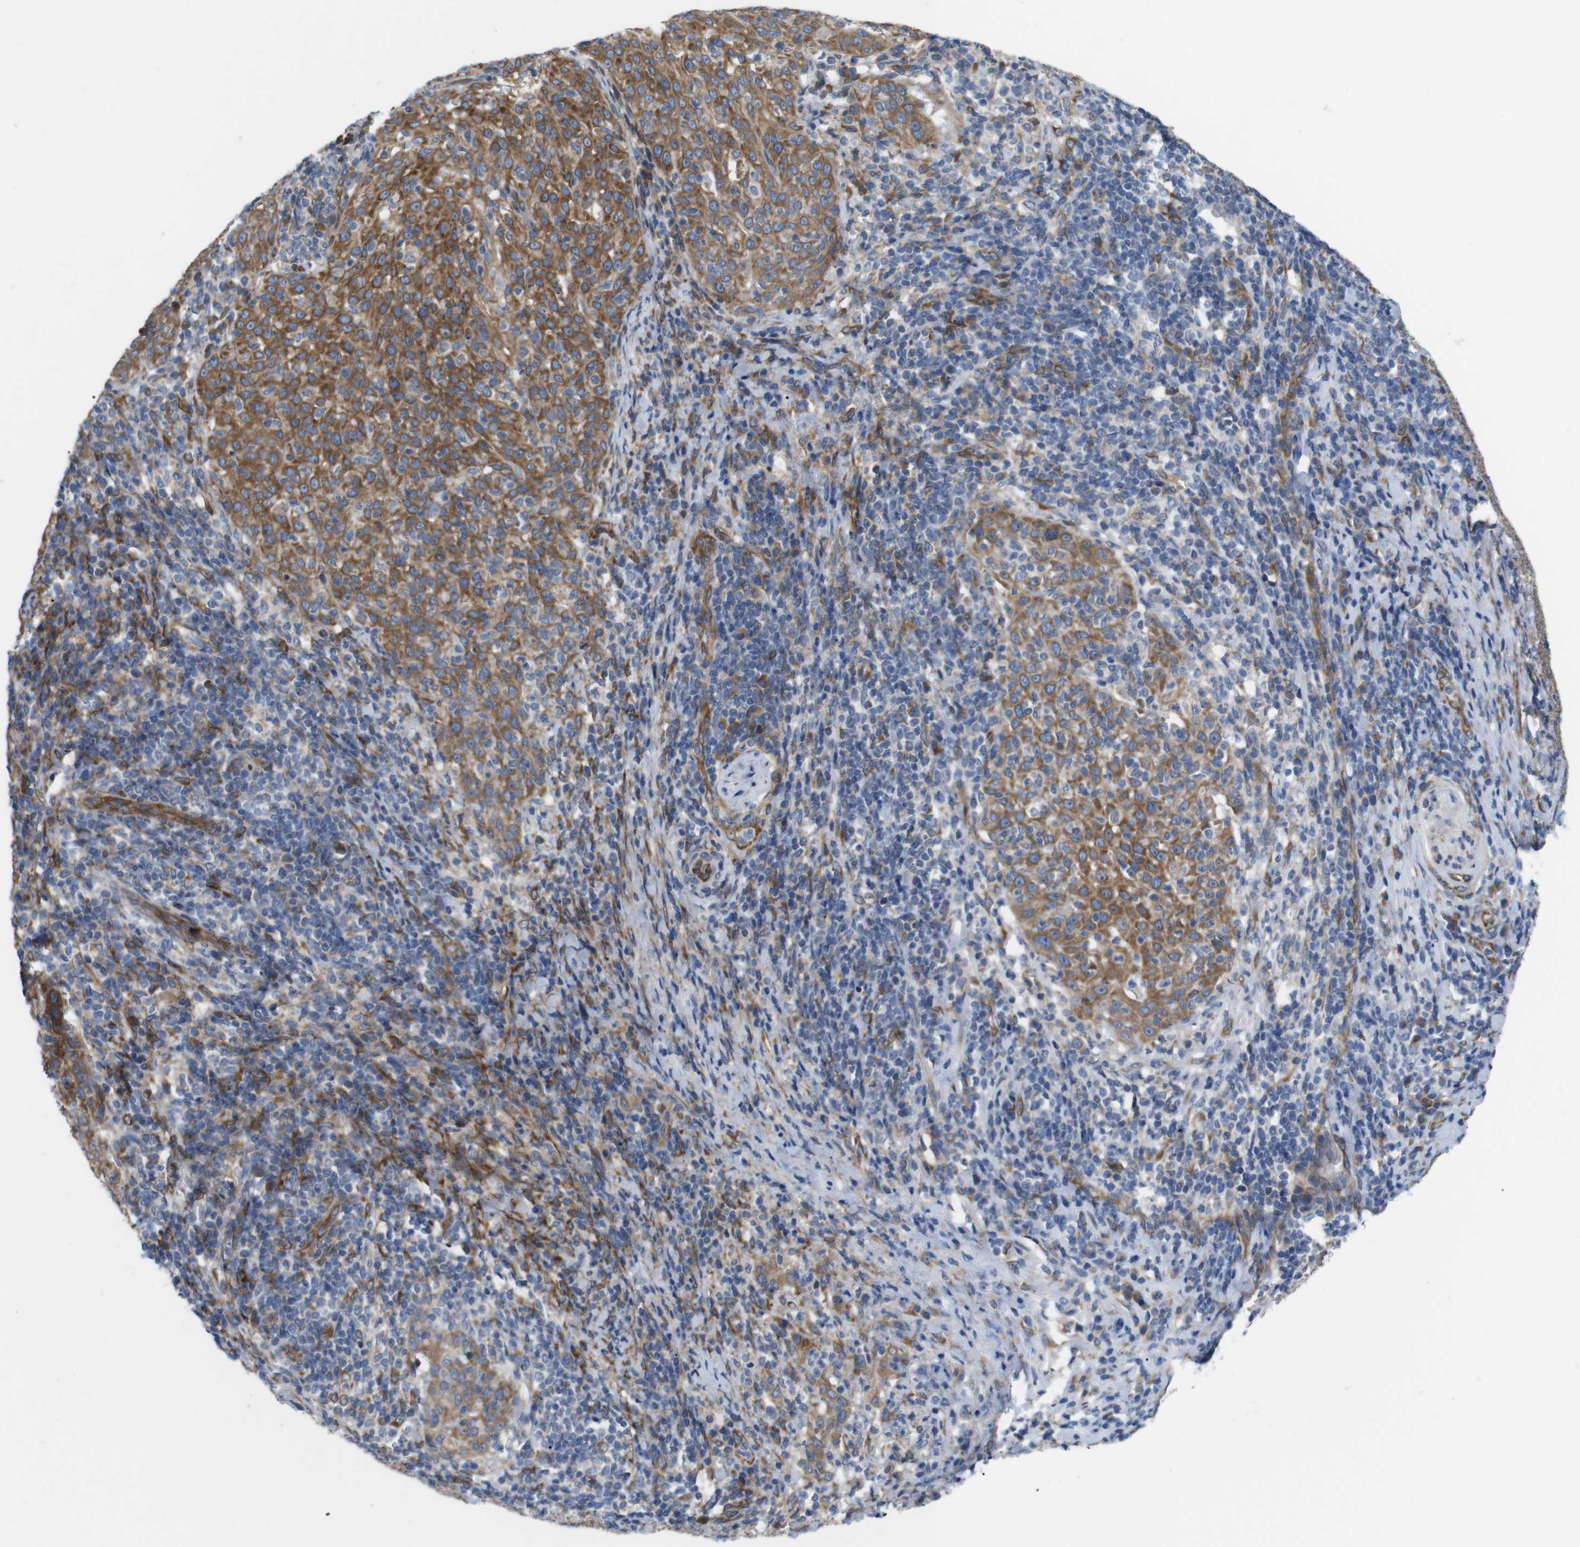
{"staining": {"intensity": "moderate", "quantity": ">75%", "location": "cytoplasmic/membranous"}, "tissue": "cervical cancer", "cell_type": "Tumor cells", "image_type": "cancer", "snomed": [{"axis": "morphology", "description": "Squamous cell carcinoma, NOS"}, {"axis": "topography", "description": "Cervix"}], "caption": "Immunohistochemical staining of cervical squamous cell carcinoma shows moderate cytoplasmic/membranous protein positivity in approximately >75% of tumor cells.", "gene": "HACD3", "patient": {"sex": "female", "age": 51}}